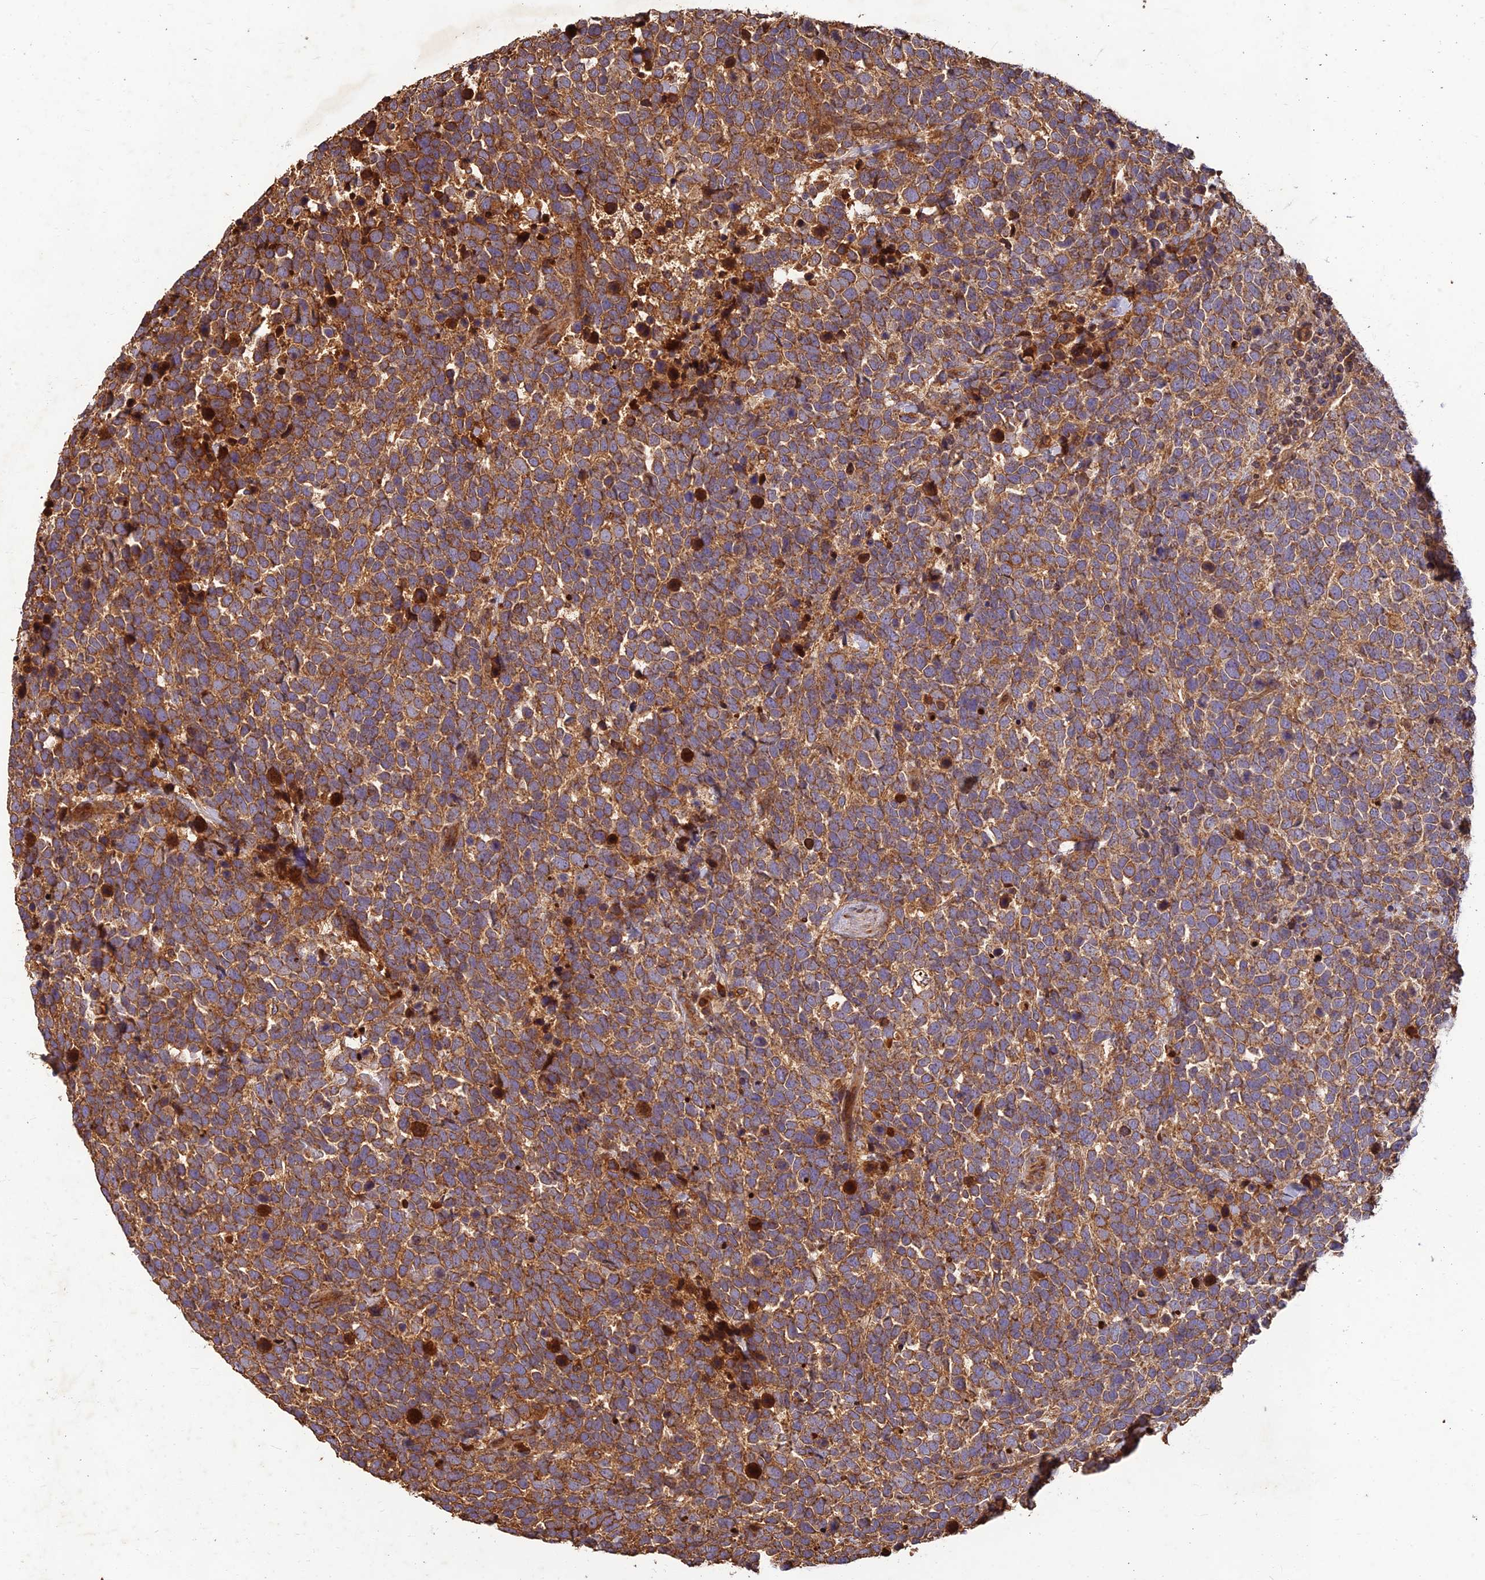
{"staining": {"intensity": "moderate", "quantity": ">75%", "location": "cytoplasmic/membranous"}, "tissue": "urothelial cancer", "cell_type": "Tumor cells", "image_type": "cancer", "snomed": [{"axis": "morphology", "description": "Urothelial carcinoma, High grade"}, {"axis": "topography", "description": "Urinary bladder"}], "caption": "DAB (3,3'-diaminobenzidine) immunohistochemical staining of human urothelial cancer demonstrates moderate cytoplasmic/membranous protein staining in about >75% of tumor cells.", "gene": "CORO1C", "patient": {"sex": "female", "age": 82}}